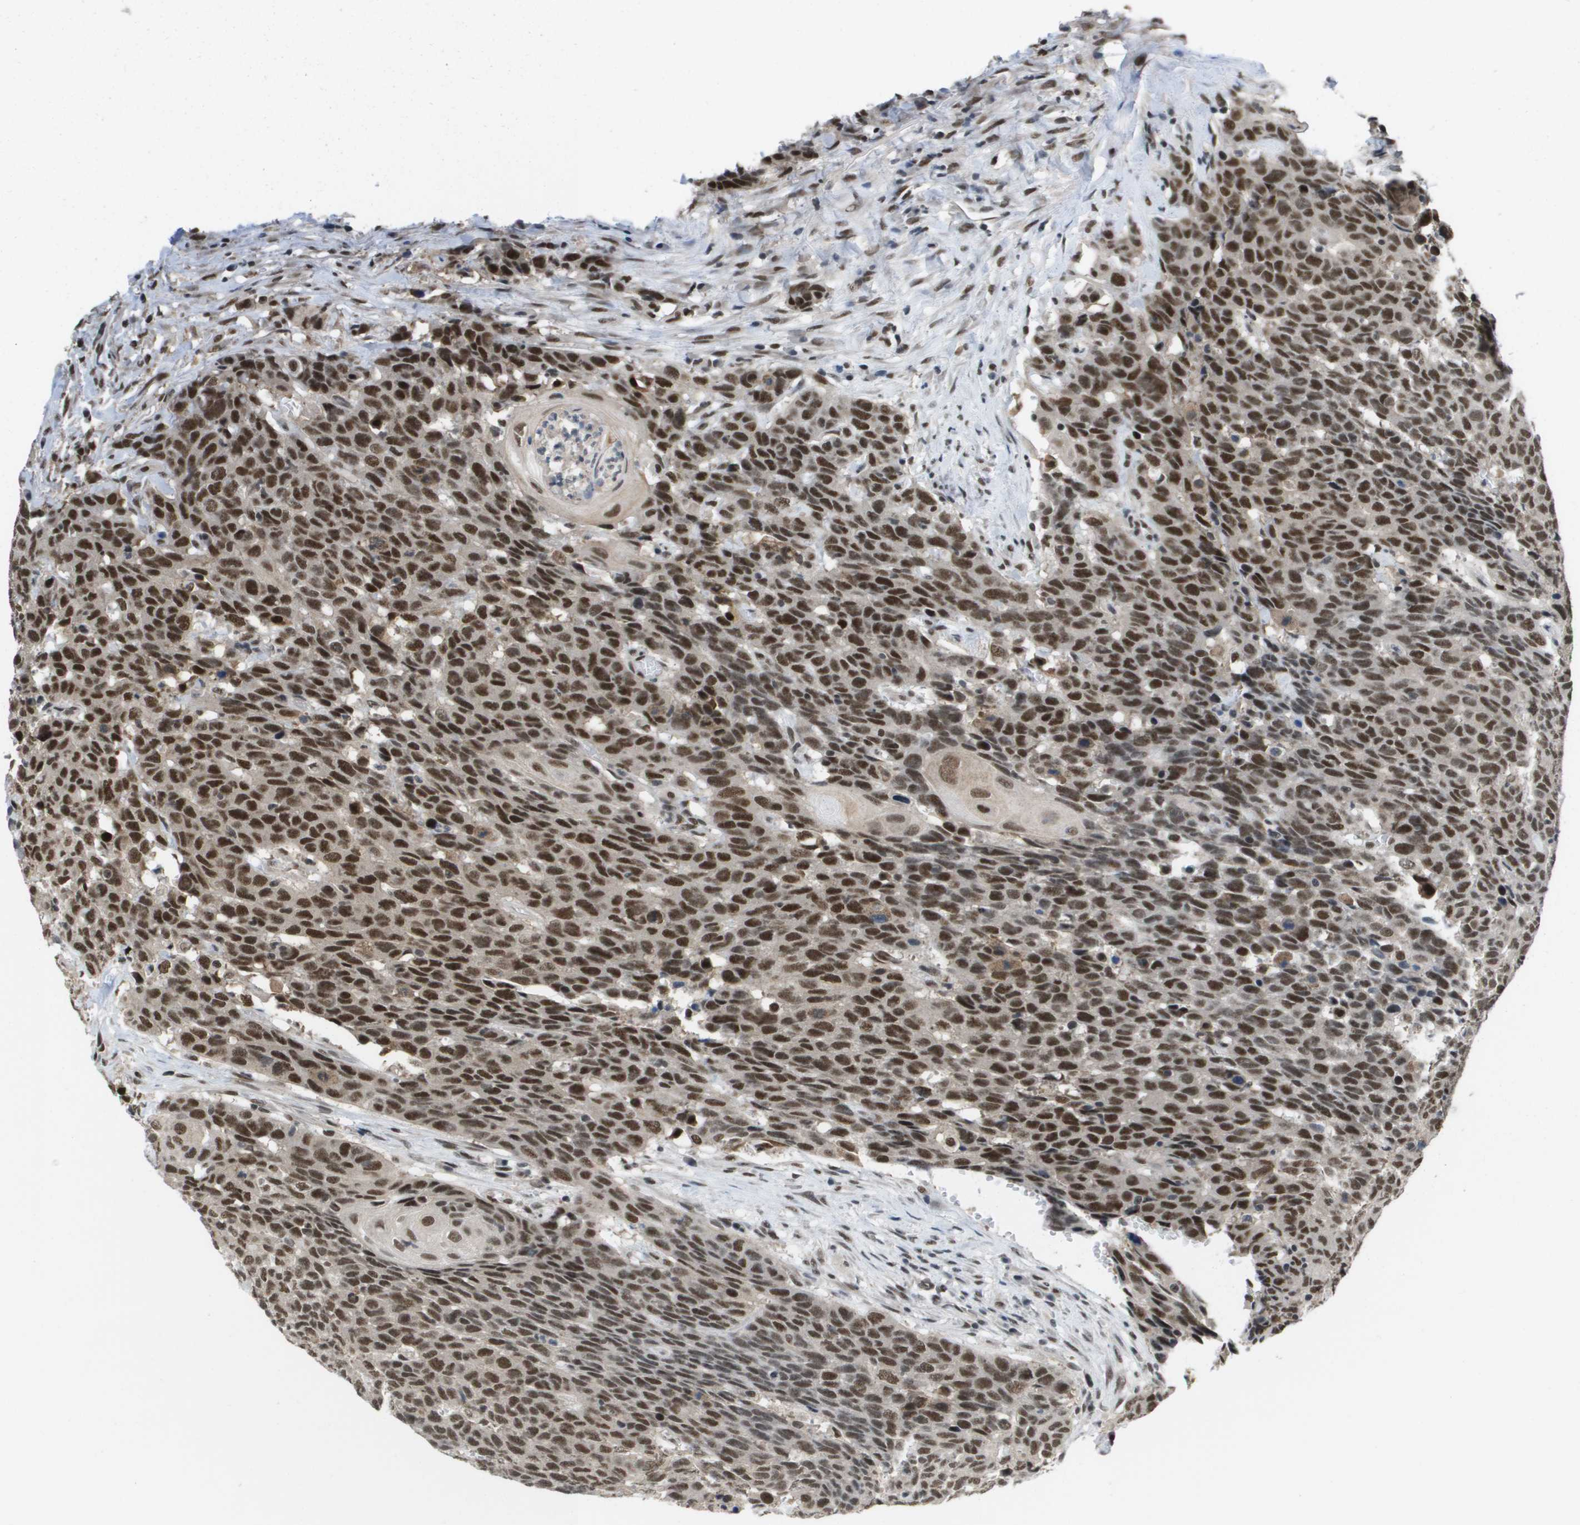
{"staining": {"intensity": "strong", "quantity": ">75%", "location": "nuclear"}, "tissue": "head and neck cancer", "cell_type": "Tumor cells", "image_type": "cancer", "snomed": [{"axis": "morphology", "description": "Squamous cell carcinoma, NOS"}, {"axis": "topography", "description": "Head-Neck"}], "caption": "Human head and neck cancer (squamous cell carcinoma) stained with a protein marker displays strong staining in tumor cells.", "gene": "ISY1", "patient": {"sex": "male", "age": 66}}